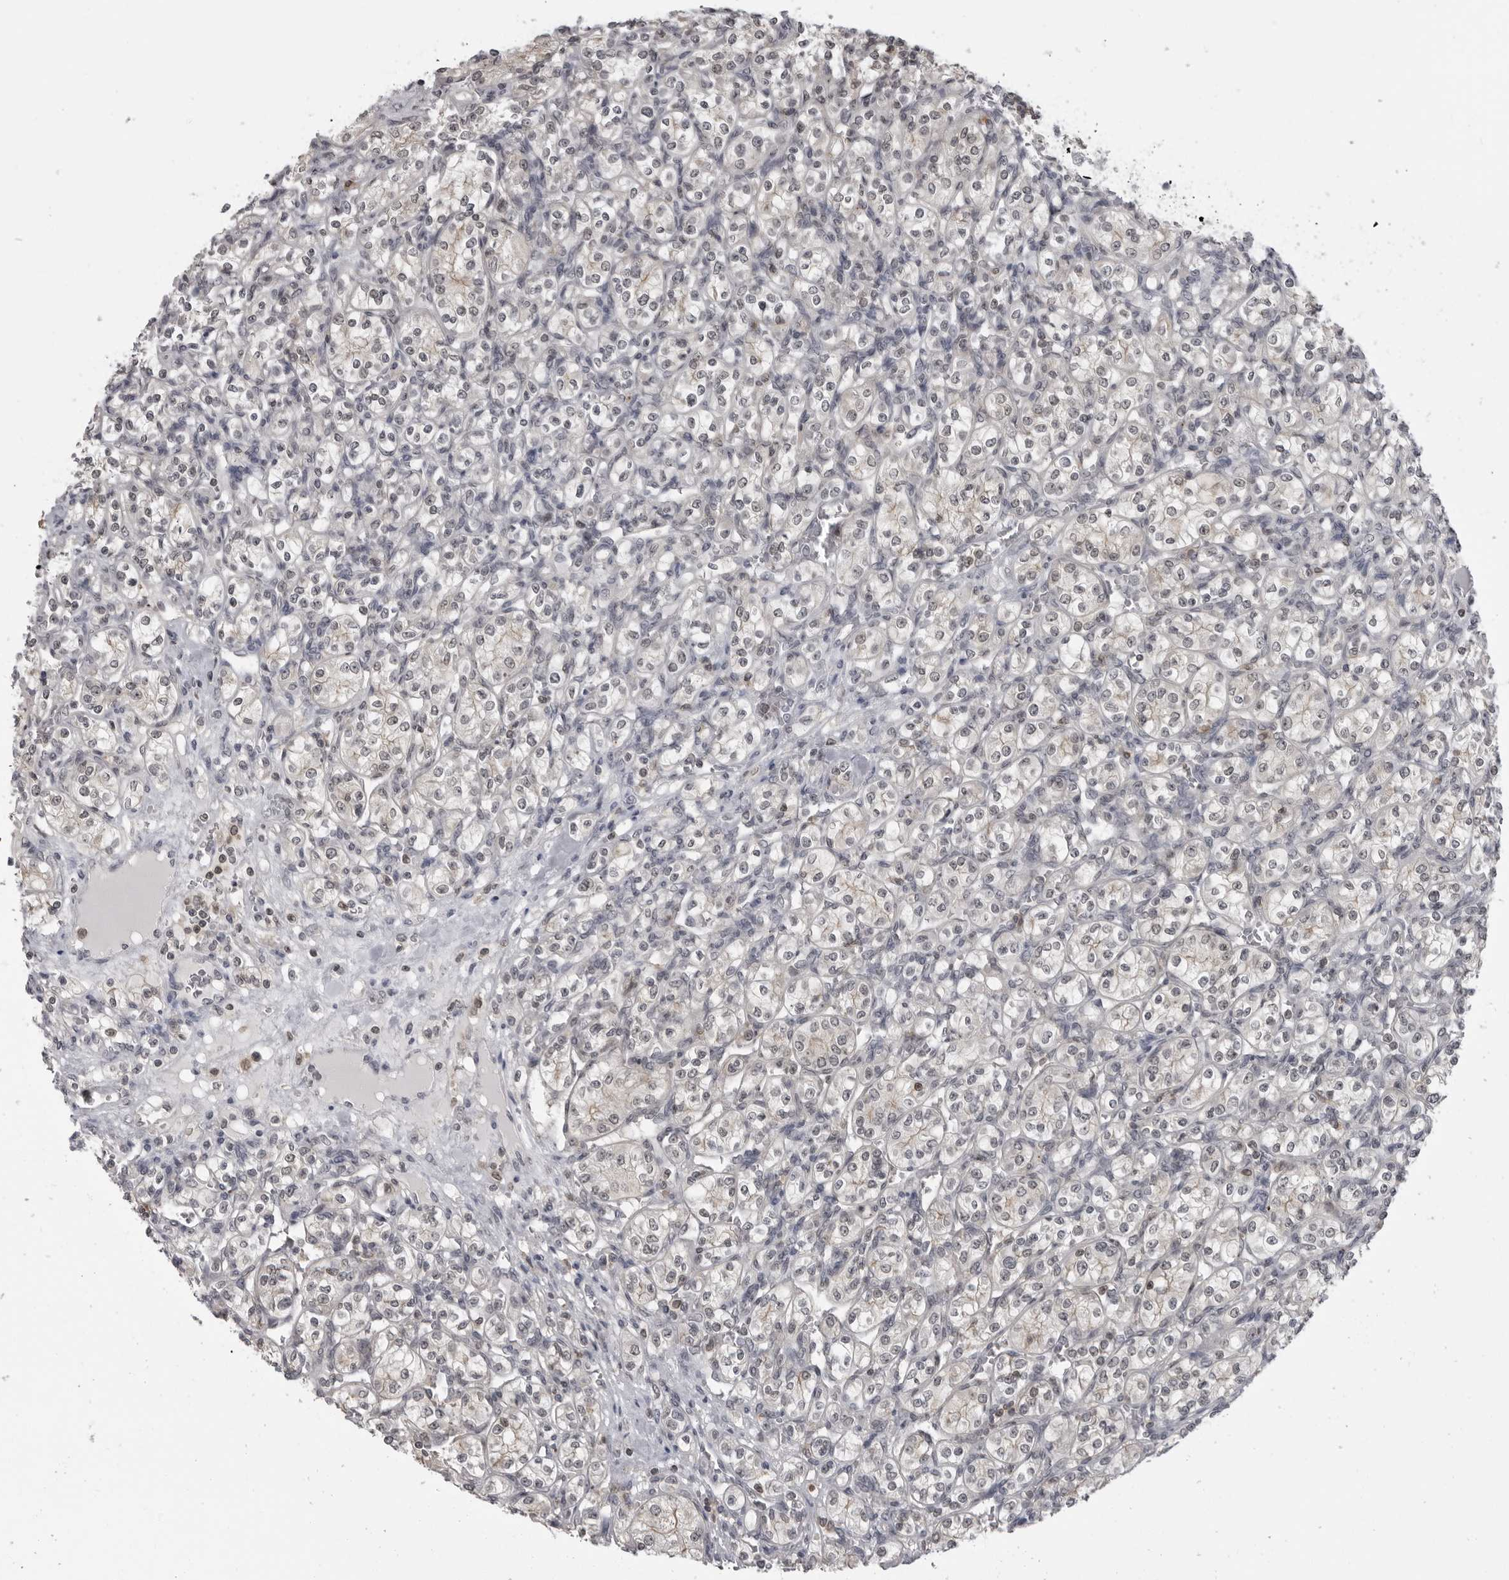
{"staining": {"intensity": "negative", "quantity": "none", "location": "none"}, "tissue": "renal cancer", "cell_type": "Tumor cells", "image_type": "cancer", "snomed": [{"axis": "morphology", "description": "Adenocarcinoma, NOS"}, {"axis": "topography", "description": "Kidney"}], "caption": "DAB immunohistochemical staining of human adenocarcinoma (renal) exhibits no significant positivity in tumor cells. The staining was performed using DAB (3,3'-diaminobenzidine) to visualize the protein expression in brown, while the nuclei were stained in blue with hematoxylin (Magnification: 20x).", "gene": "PDCL3", "patient": {"sex": "male", "age": 77}}